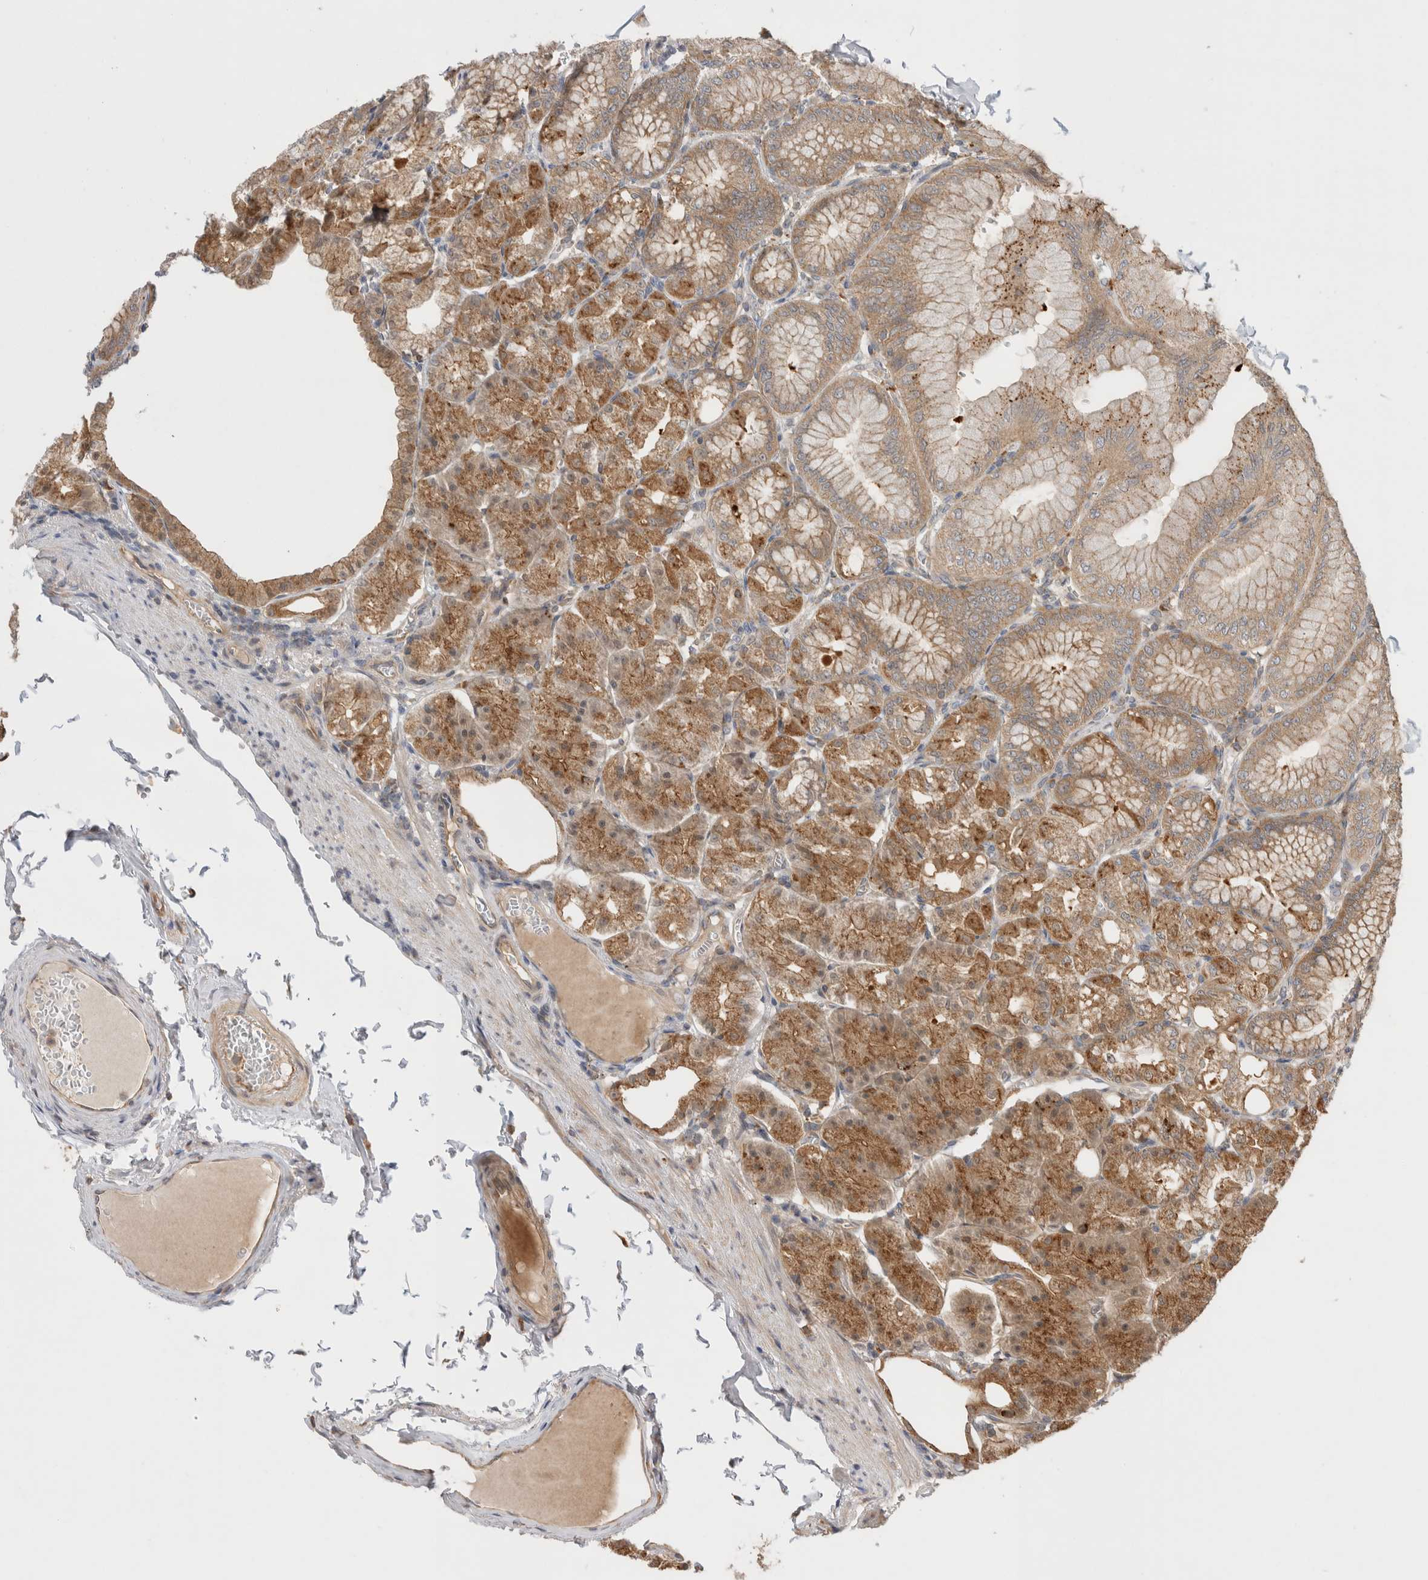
{"staining": {"intensity": "moderate", "quantity": ">75%", "location": "cytoplasmic/membranous"}, "tissue": "stomach", "cell_type": "Glandular cells", "image_type": "normal", "snomed": [{"axis": "morphology", "description": "Normal tissue, NOS"}, {"axis": "topography", "description": "Stomach, lower"}], "caption": "A histopathology image showing moderate cytoplasmic/membranous staining in about >75% of glandular cells in unremarkable stomach, as visualized by brown immunohistochemical staining.", "gene": "VPS28", "patient": {"sex": "male", "age": 71}}